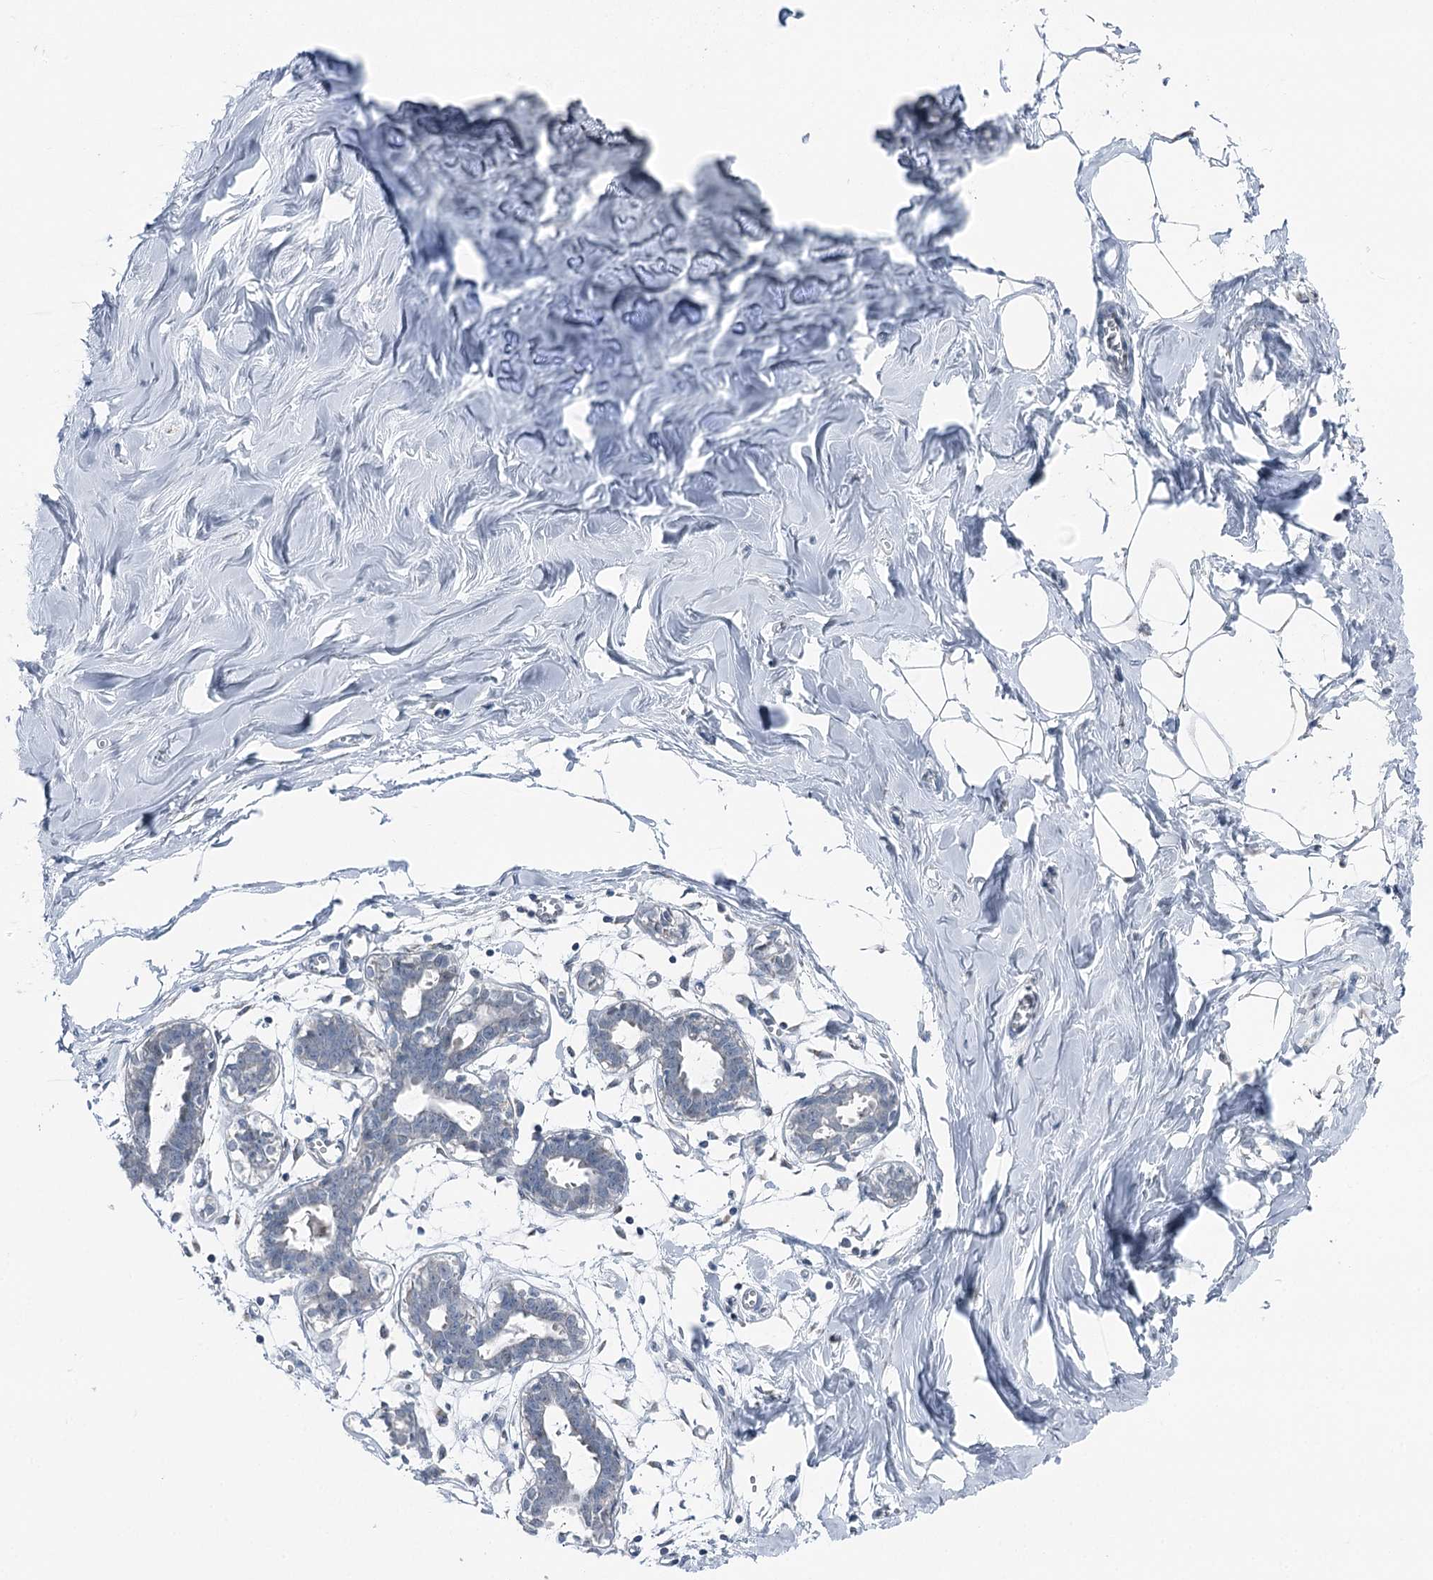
{"staining": {"intensity": "negative", "quantity": "none", "location": "none"}, "tissue": "breast", "cell_type": "Adipocytes", "image_type": "normal", "snomed": [{"axis": "morphology", "description": "Normal tissue, NOS"}, {"axis": "topography", "description": "Breast"}], "caption": "Histopathology image shows no protein expression in adipocytes of unremarkable breast. The staining is performed using DAB (3,3'-diaminobenzidine) brown chromogen with nuclei counter-stained in using hematoxylin.", "gene": "STEEP1", "patient": {"sex": "female", "age": 27}}